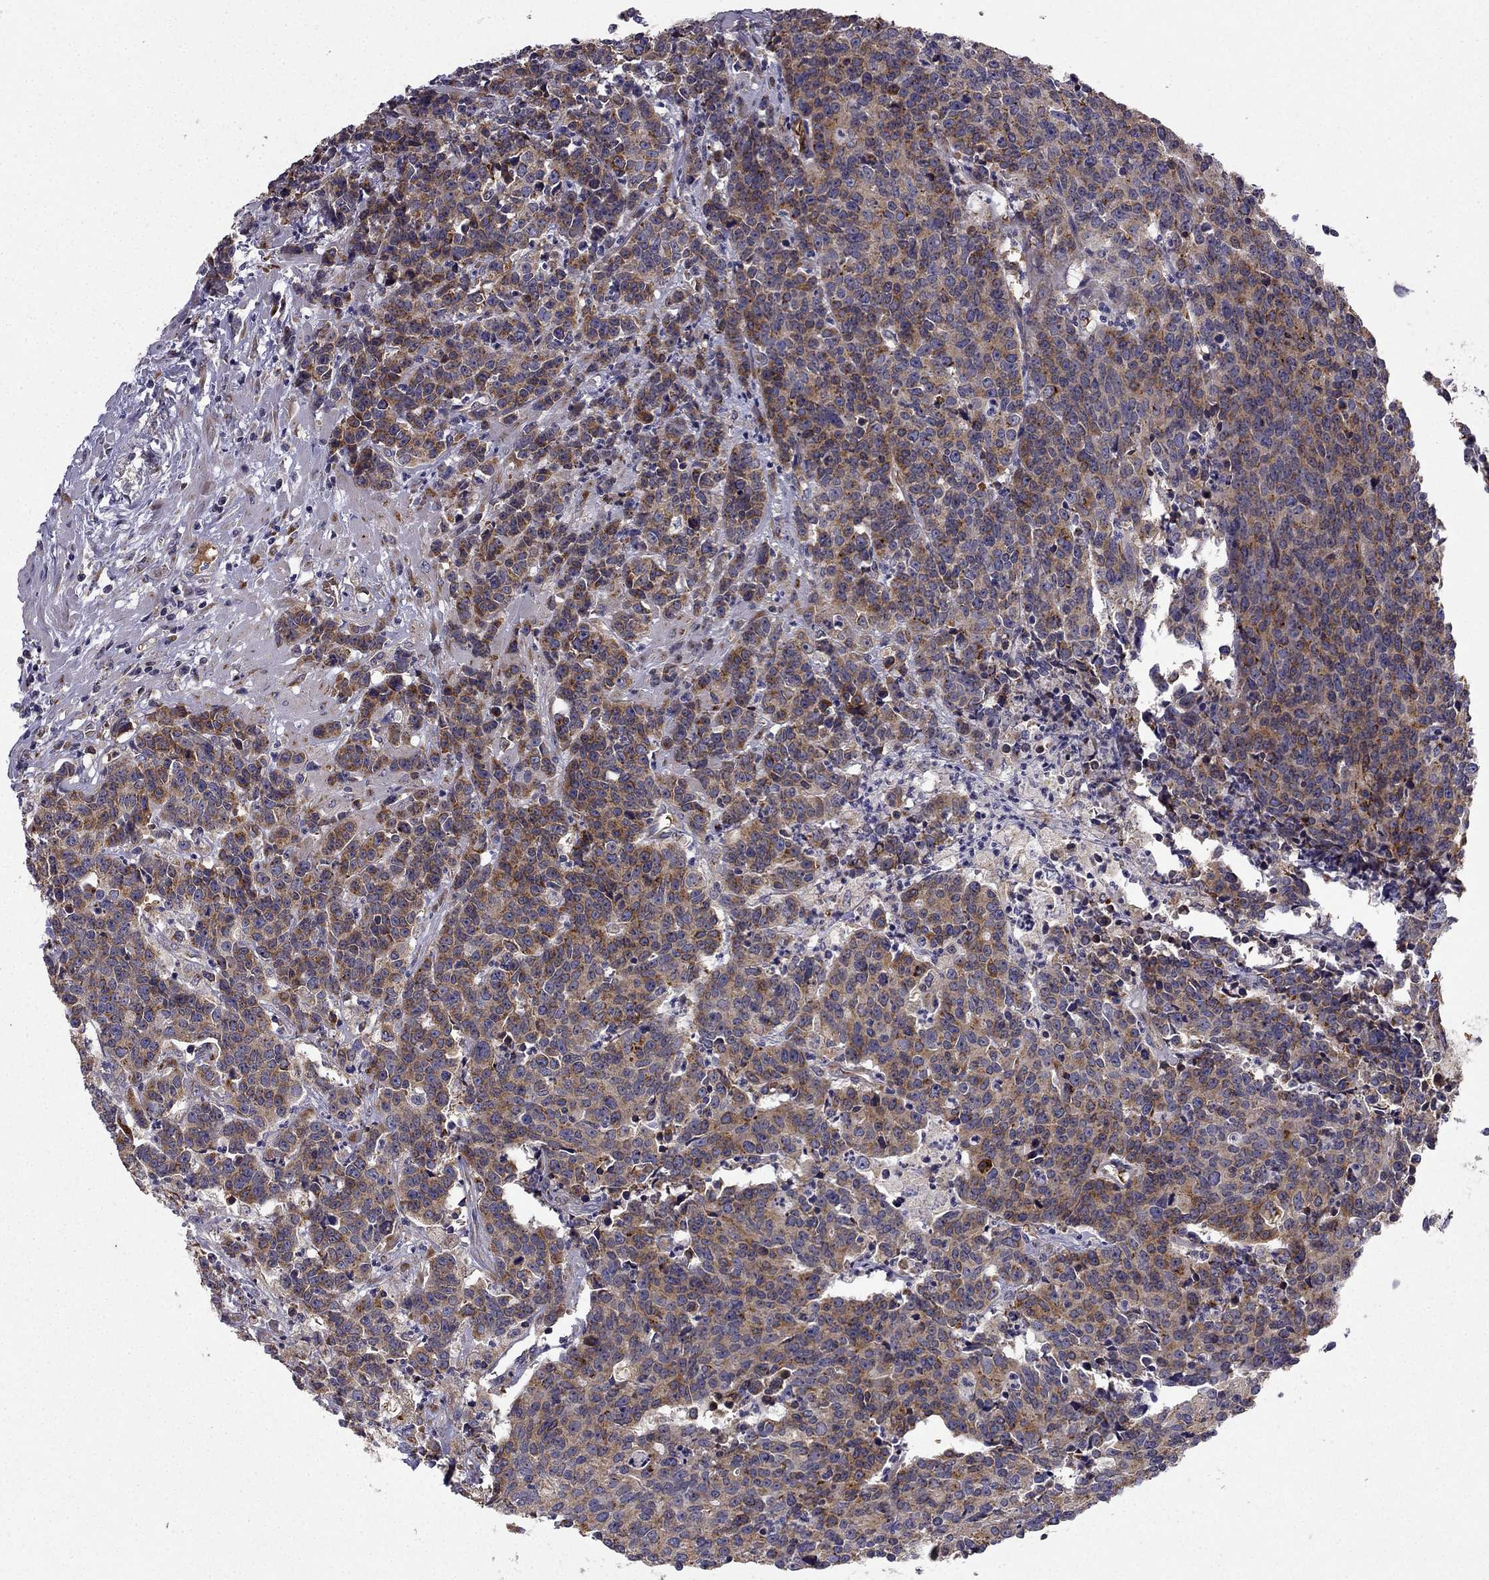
{"staining": {"intensity": "moderate", "quantity": ">75%", "location": "cytoplasmic/membranous"}, "tissue": "prostate cancer", "cell_type": "Tumor cells", "image_type": "cancer", "snomed": [{"axis": "morphology", "description": "Adenocarcinoma, NOS"}, {"axis": "topography", "description": "Prostate"}], "caption": "Prostate cancer (adenocarcinoma) tissue reveals moderate cytoplasmic/membranous staining in approximately >75% of tumor cells The staining was performed using DAB, with brown indicating positive protein expression. Nuclei are stained blue with hematoxylin.", "gene": "B4GALT7", "patient": {"sex": "male", "age": 67}}